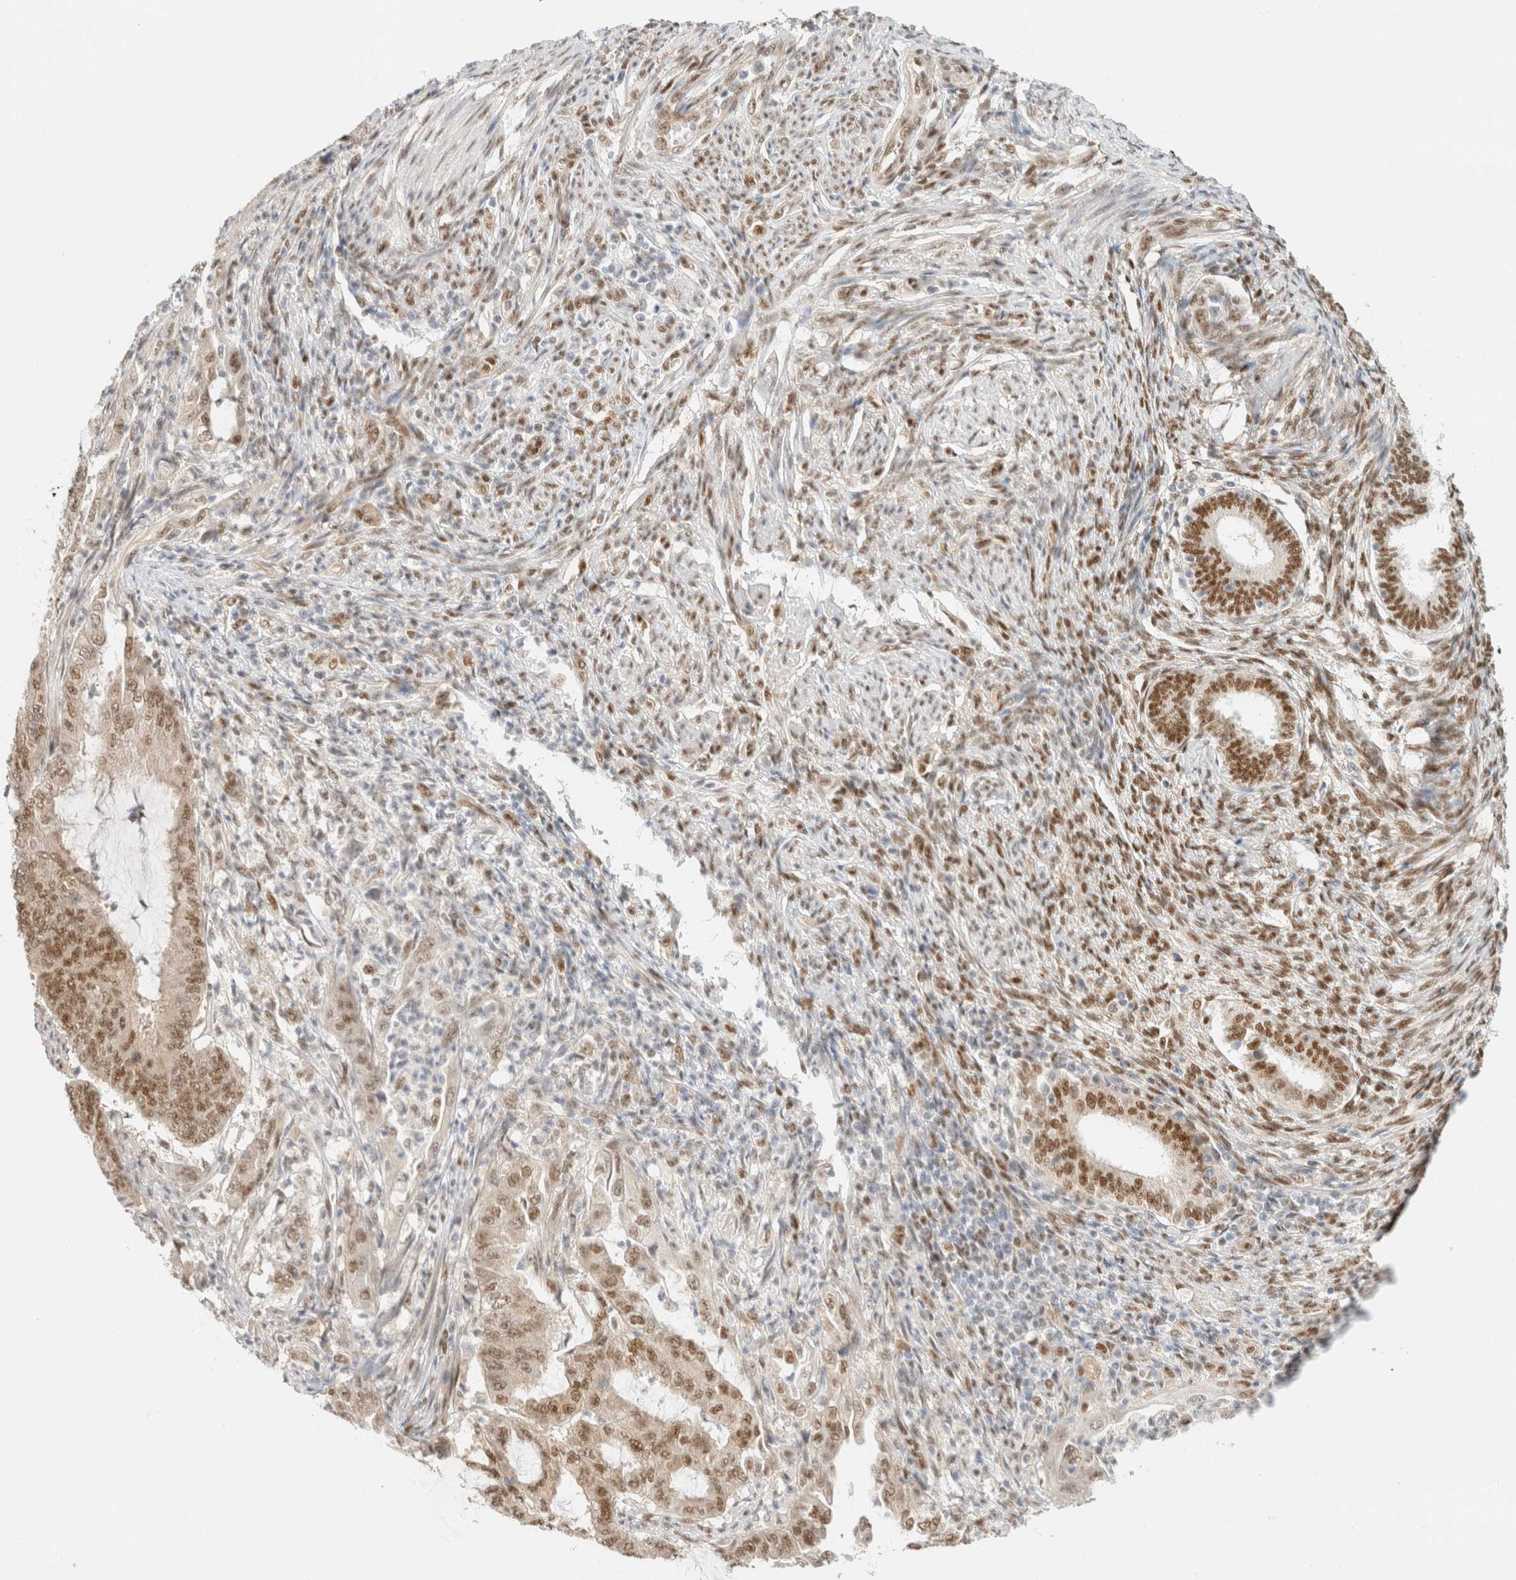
{"staining": {"intensity": "strong", "quantity": ">75%", "location": "nuclear"}, "tissue": "endometrial cancer", "cell_type": "Tumor cells", "image_type": "cancer", "snomed": [{"axis": "morphology", "description": "Adenocarcinoma, NOS"}, {"axis": "topography", "description": "Endometrium"}], "caption": "Immunohistochemical staining of human endometrial cancer (adenocarcinoma) reveals high levels of strong nuclear protein expression in about >75% of tumor cells.", "gene": "ZNF768", "patient": {"sex": "female", "age": 51}}